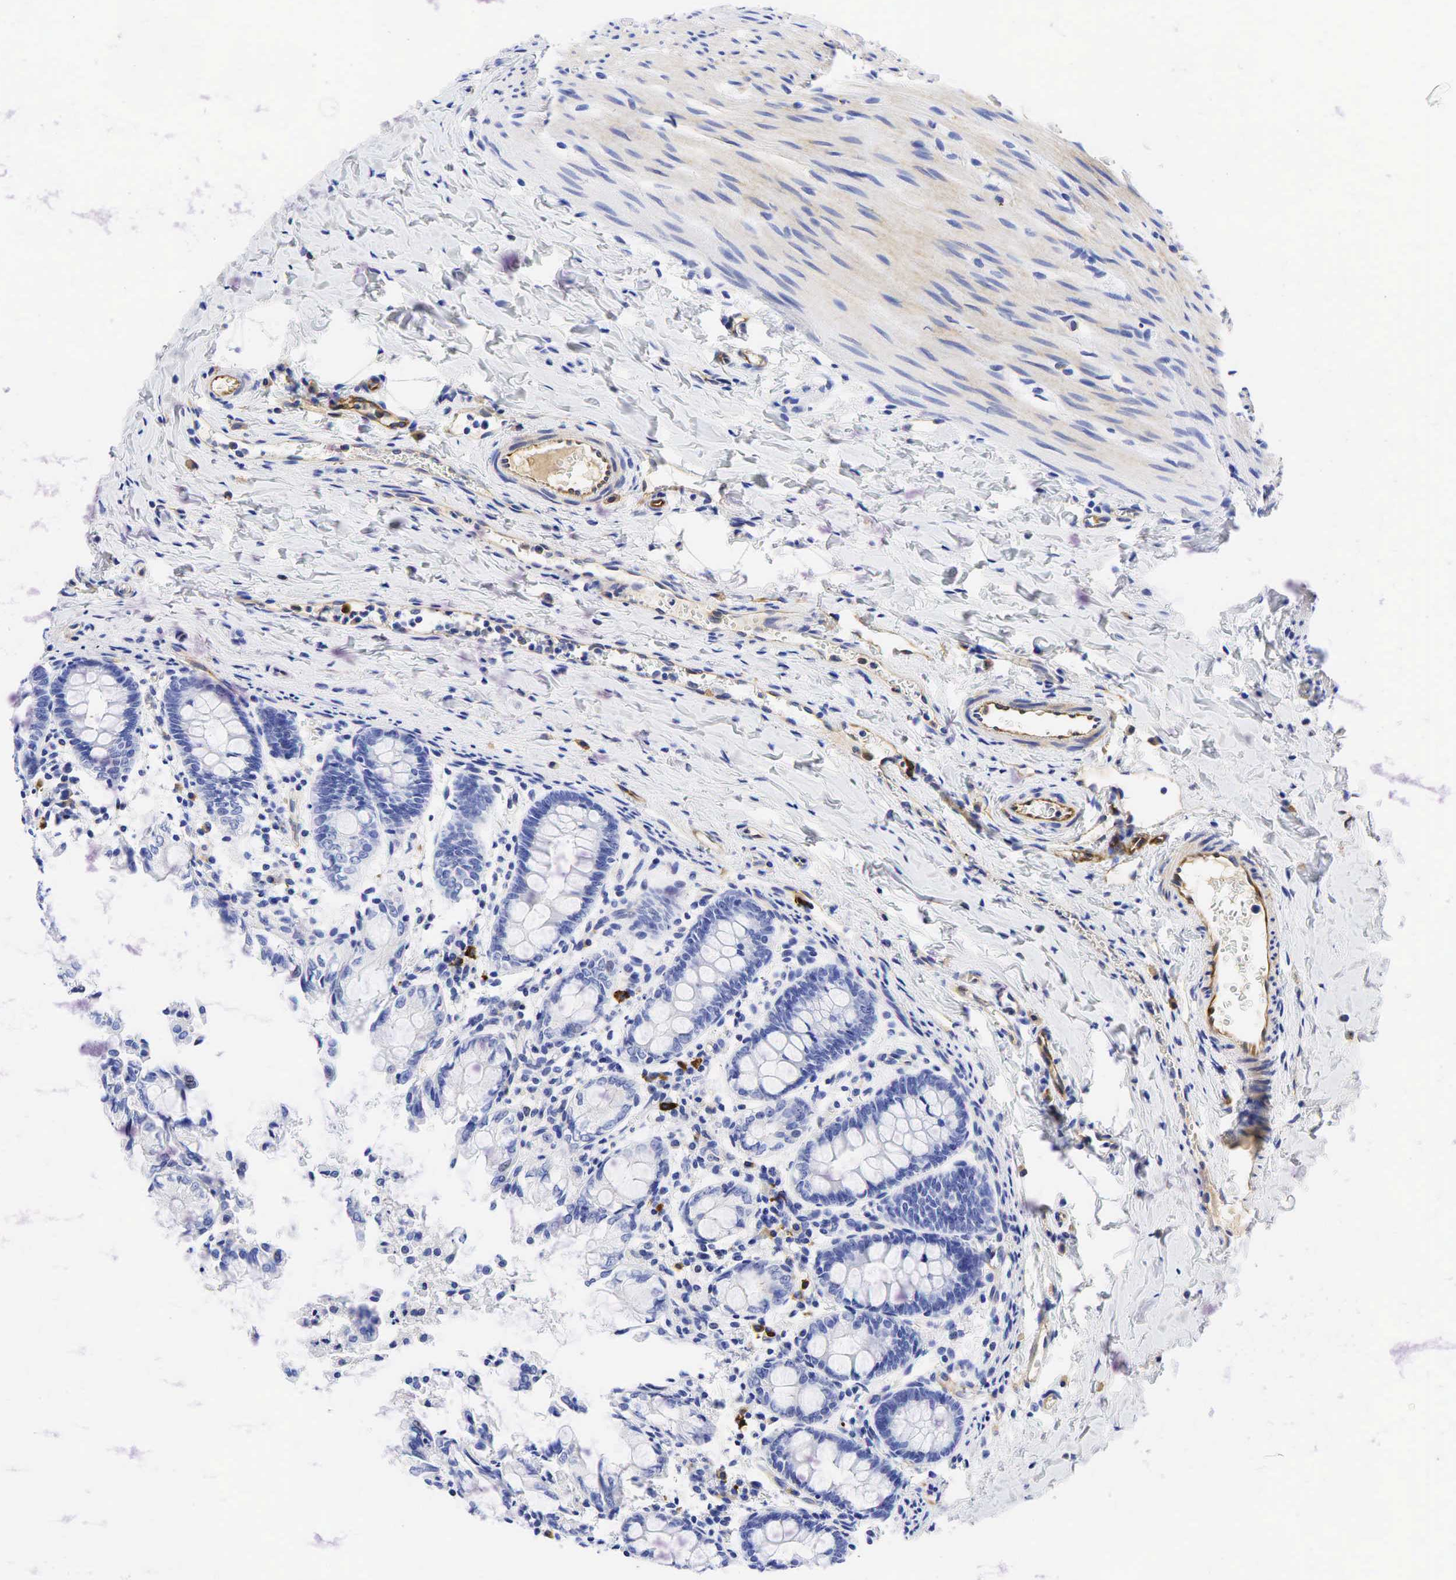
{"staining": {"intensity": "moderate", "quantity": "25%-75%", "location": "cytoplasmic/membranous"}, "tissue": "colon", "cell_type": "Endothelial cells", "image_type": "normal", "snomed": [{"axis": "morphology", "description": "Normal tissue, NOS"}, {"axis": "topography", "description": "Colon"}], "caption": "Immunohistochemistry (DAB) staining of unremarkable human colon displays moderate cytoplasmic/membranous protein positivity in about 25%-75% of endothelial cells. Using DAB (3,3'-diaminobenzidine) (brown) and hematoxylin (blue) stains, captured at high magnification using brightfield microscopy.", "gene": "TNFRSF8", "patient": {"sex": "male", "age": 1}}